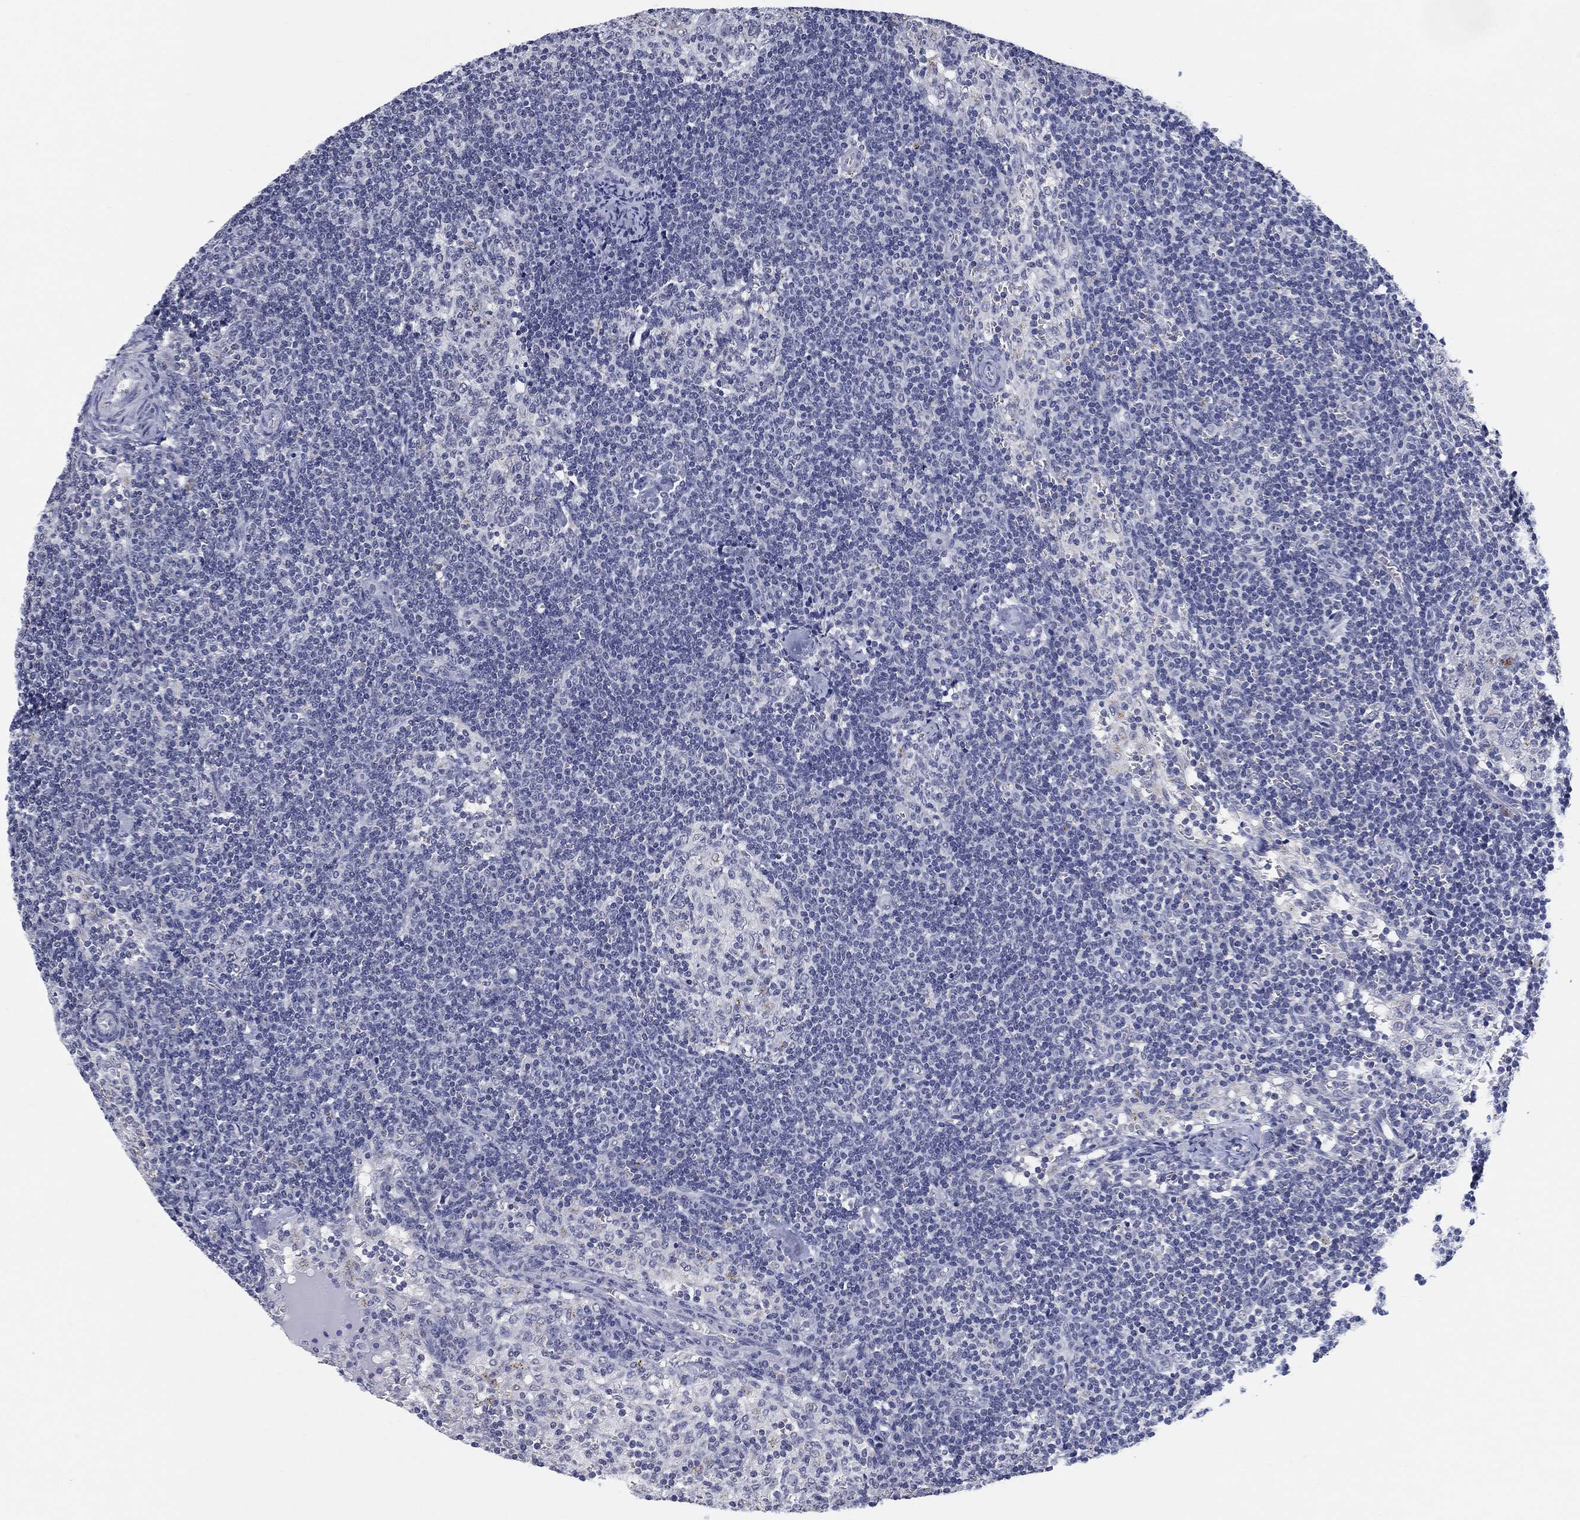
{"staining": {"intensity": "negative", "quantity": "none", "location": "none"}, "tissue": "lymph node", "cell_type": "Germinal center cells", "image_type": "normal", "snomed": [{"axis": "morphology", "description": "Normal tissue, NOS"}, {"axis": "topography", "description": "Lymph node"}], "caption": "Germinal center cells show no significant expression in benign lymph node. (DAB (3,3'-diaminobenzidine) immunohistochemistry visualized using brightfield microscopy, high magnification).", "gene": "OTUB2", "patient": {"sex": "female", "age": 52}}